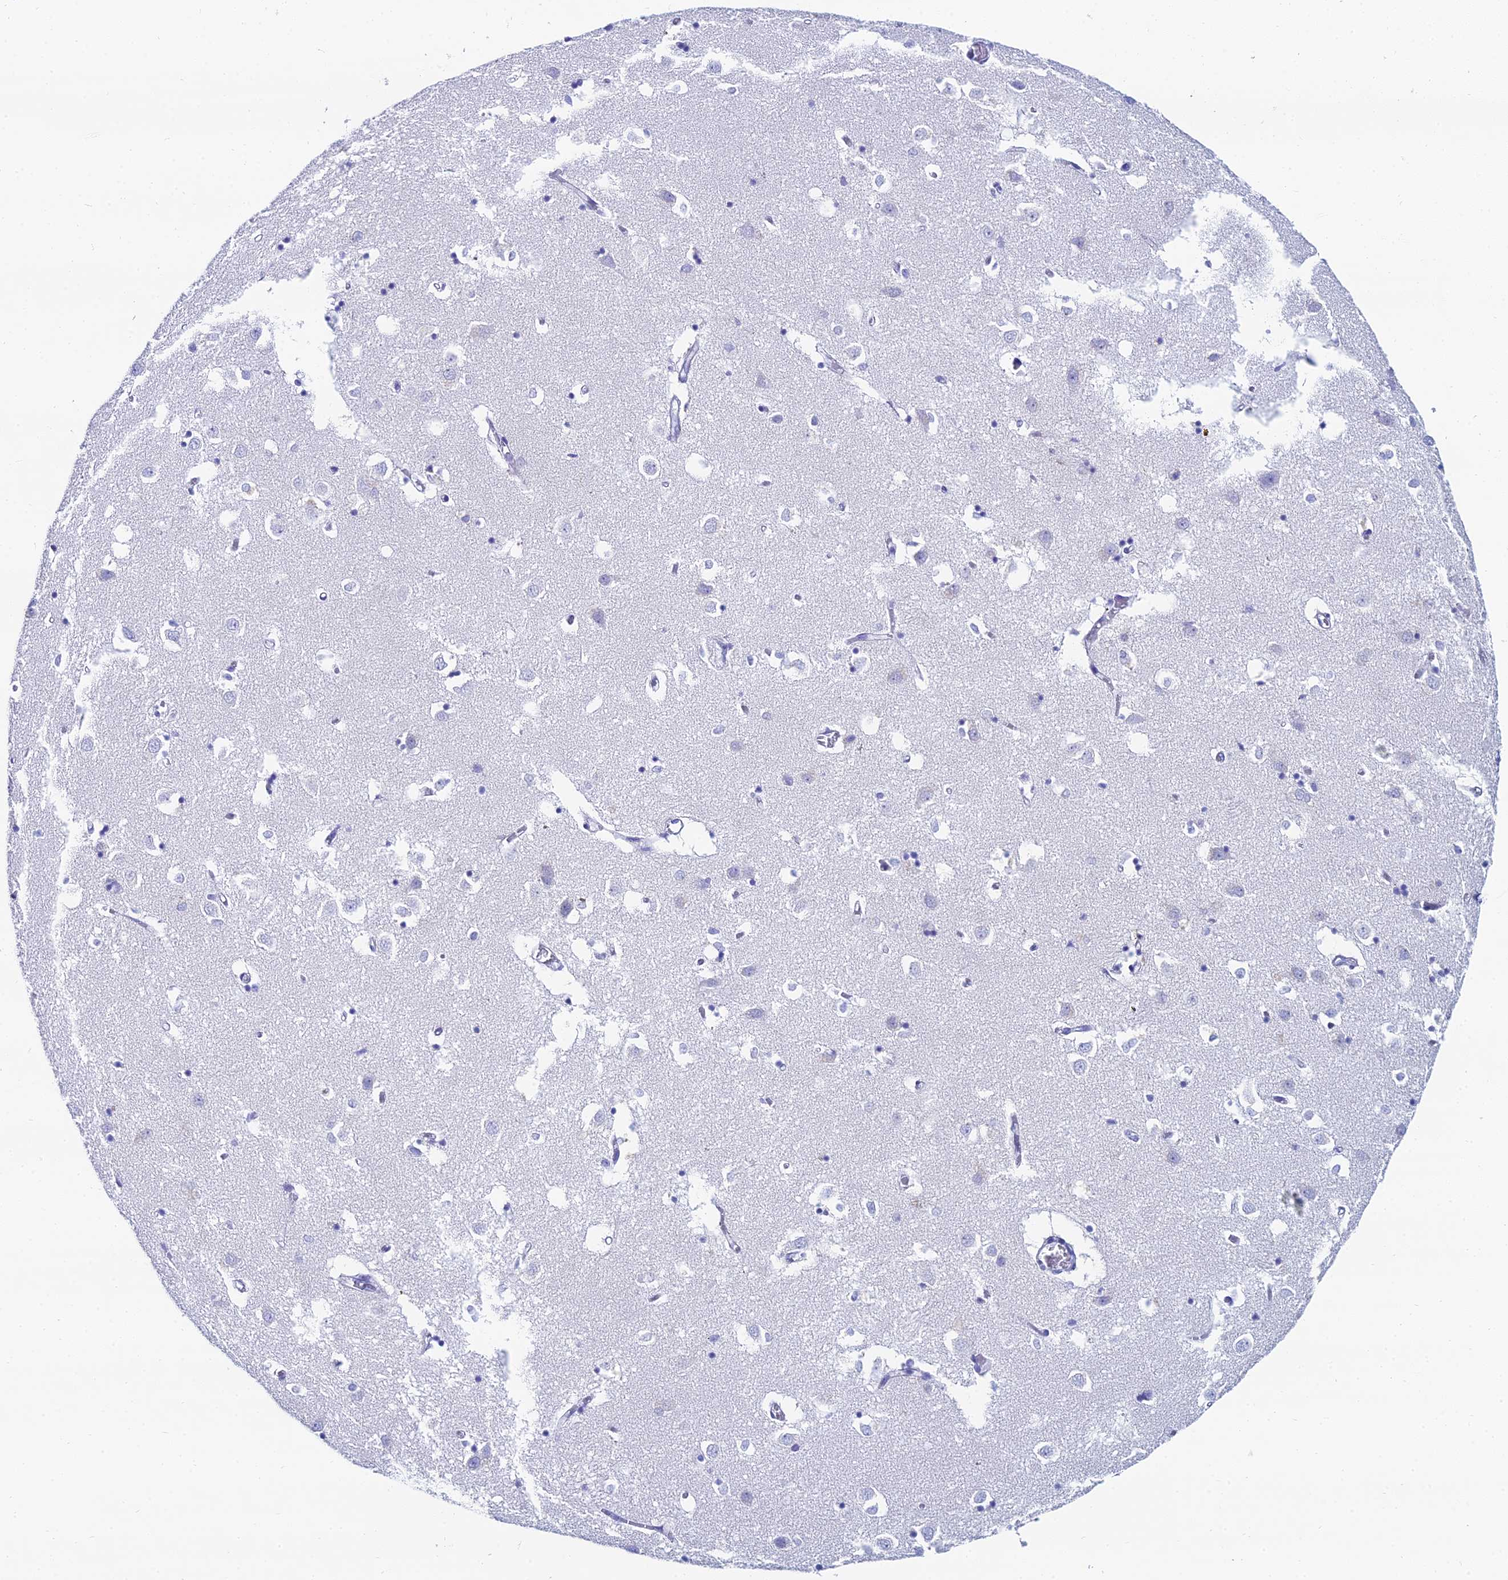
{"staining": {"intensity": "negative", "quantity": "none", "location": "none"}, "tissue": "caudate", "cell_type": "Glial cells", "image_type": "normal", "snomed": [{"axis": "morphology", "description": "Normal tissue, NOS"}, {"axis": "topography", "description": "Lateral ventricle wall"}], "caption": "A histopathology image of human caudate is negative for staining in glial cells.", "gene": "HSPA1L", "patient": {"sex": "male", "age": 70}}